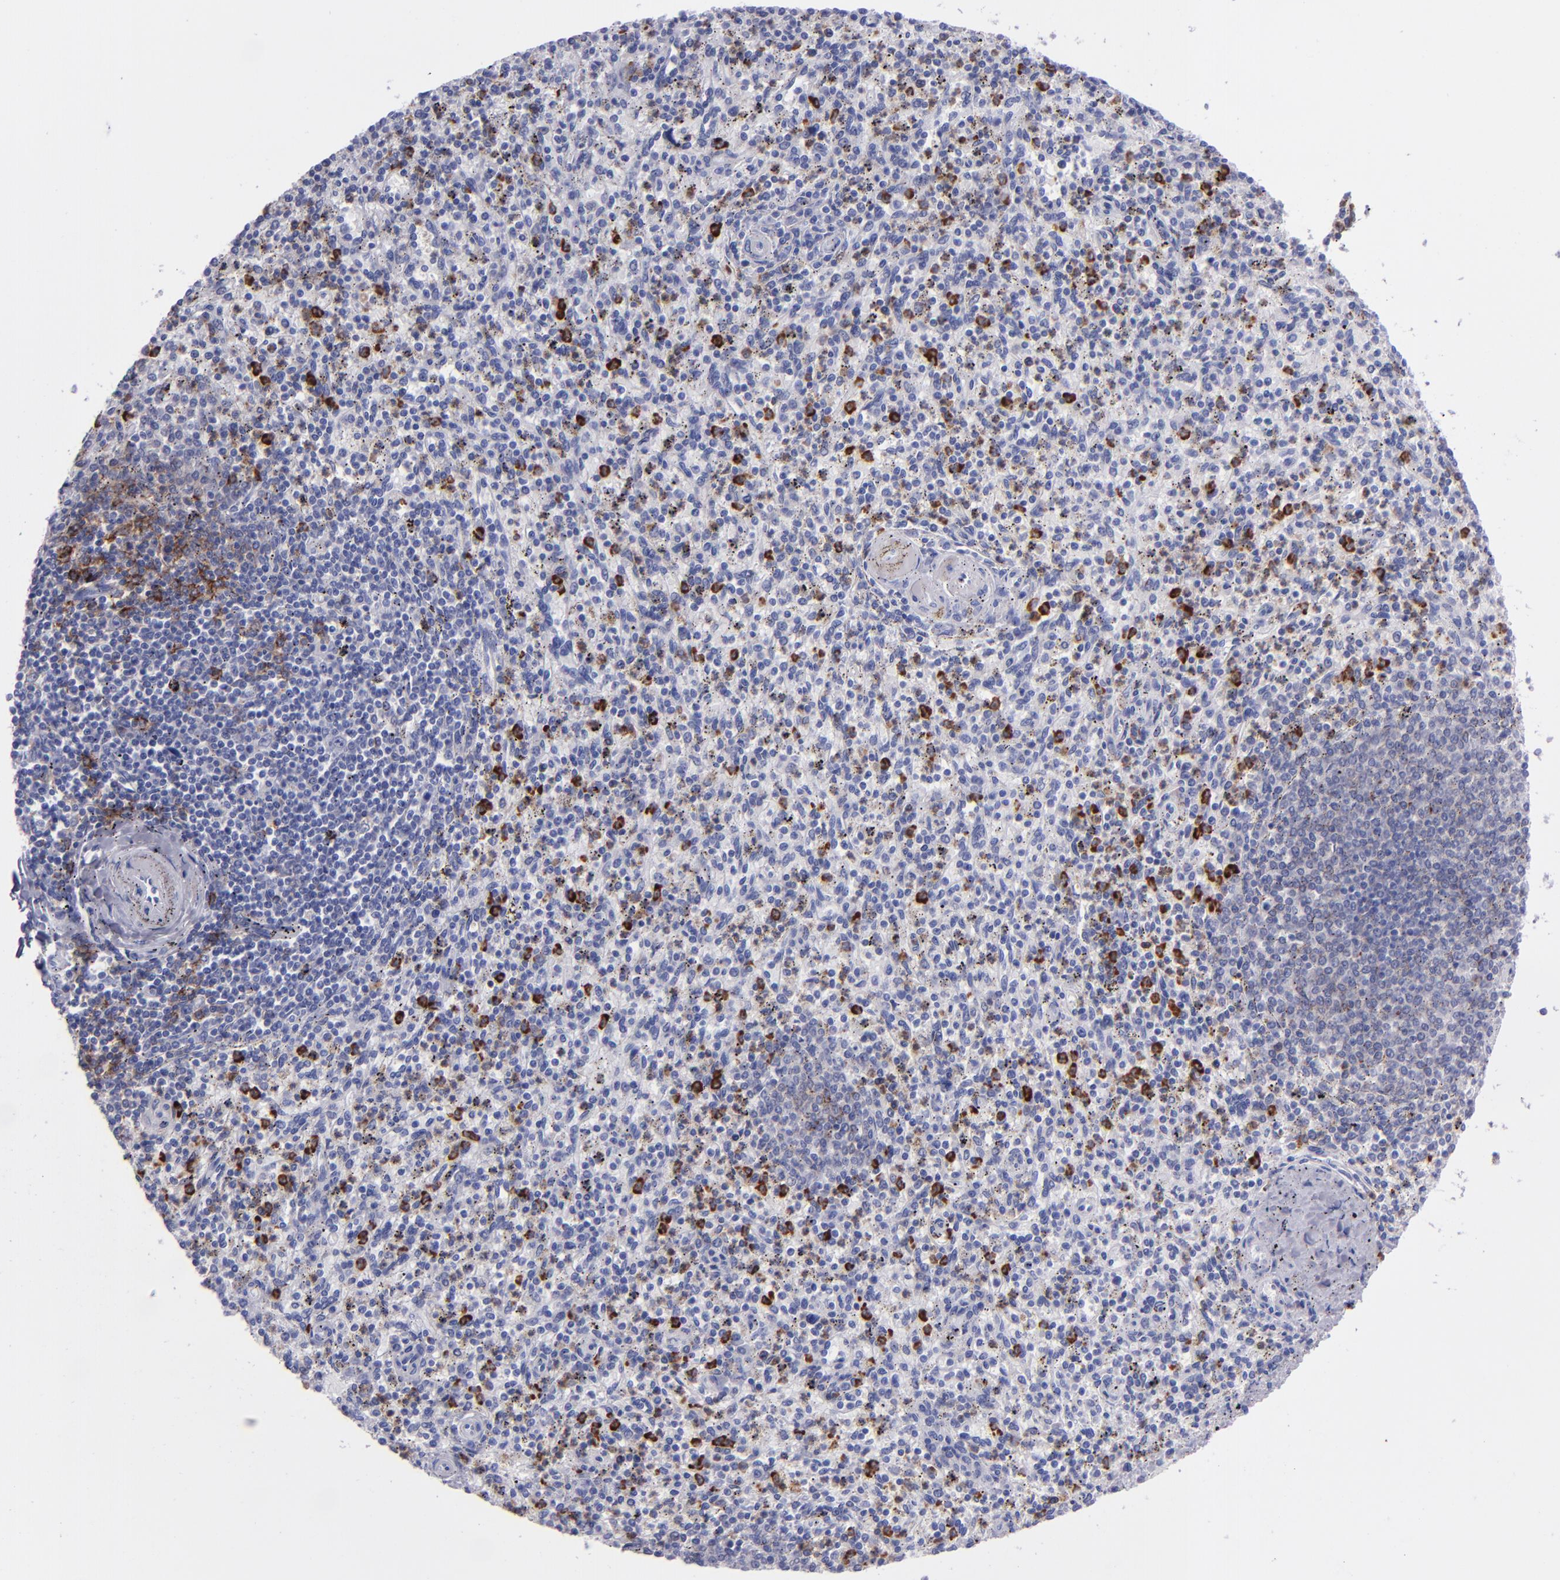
{"staining": {"intensity": "strong", "quantity": "<25%", "location": "cytoplasmic/membranous"}, "tissue": "spleen", "cell_type": "Cells in red pulp", "image_type": "normal", "snomed": [{"axis": "morphology", "description": "Normal tissue, NOS"}, {"axis": "topography", "description": "Spleen"}], "caption": "Cells in red pulp exhibit strong cytoplasmic/membranous staining in approximately <25% of cells in normal spleen. (DAB (3,3'-diaminobenzidine) IHC, brown staining for protein, blue staining for nuclei).", "gene": "CR1", "patient": {"sex": "male", "age": 72}}